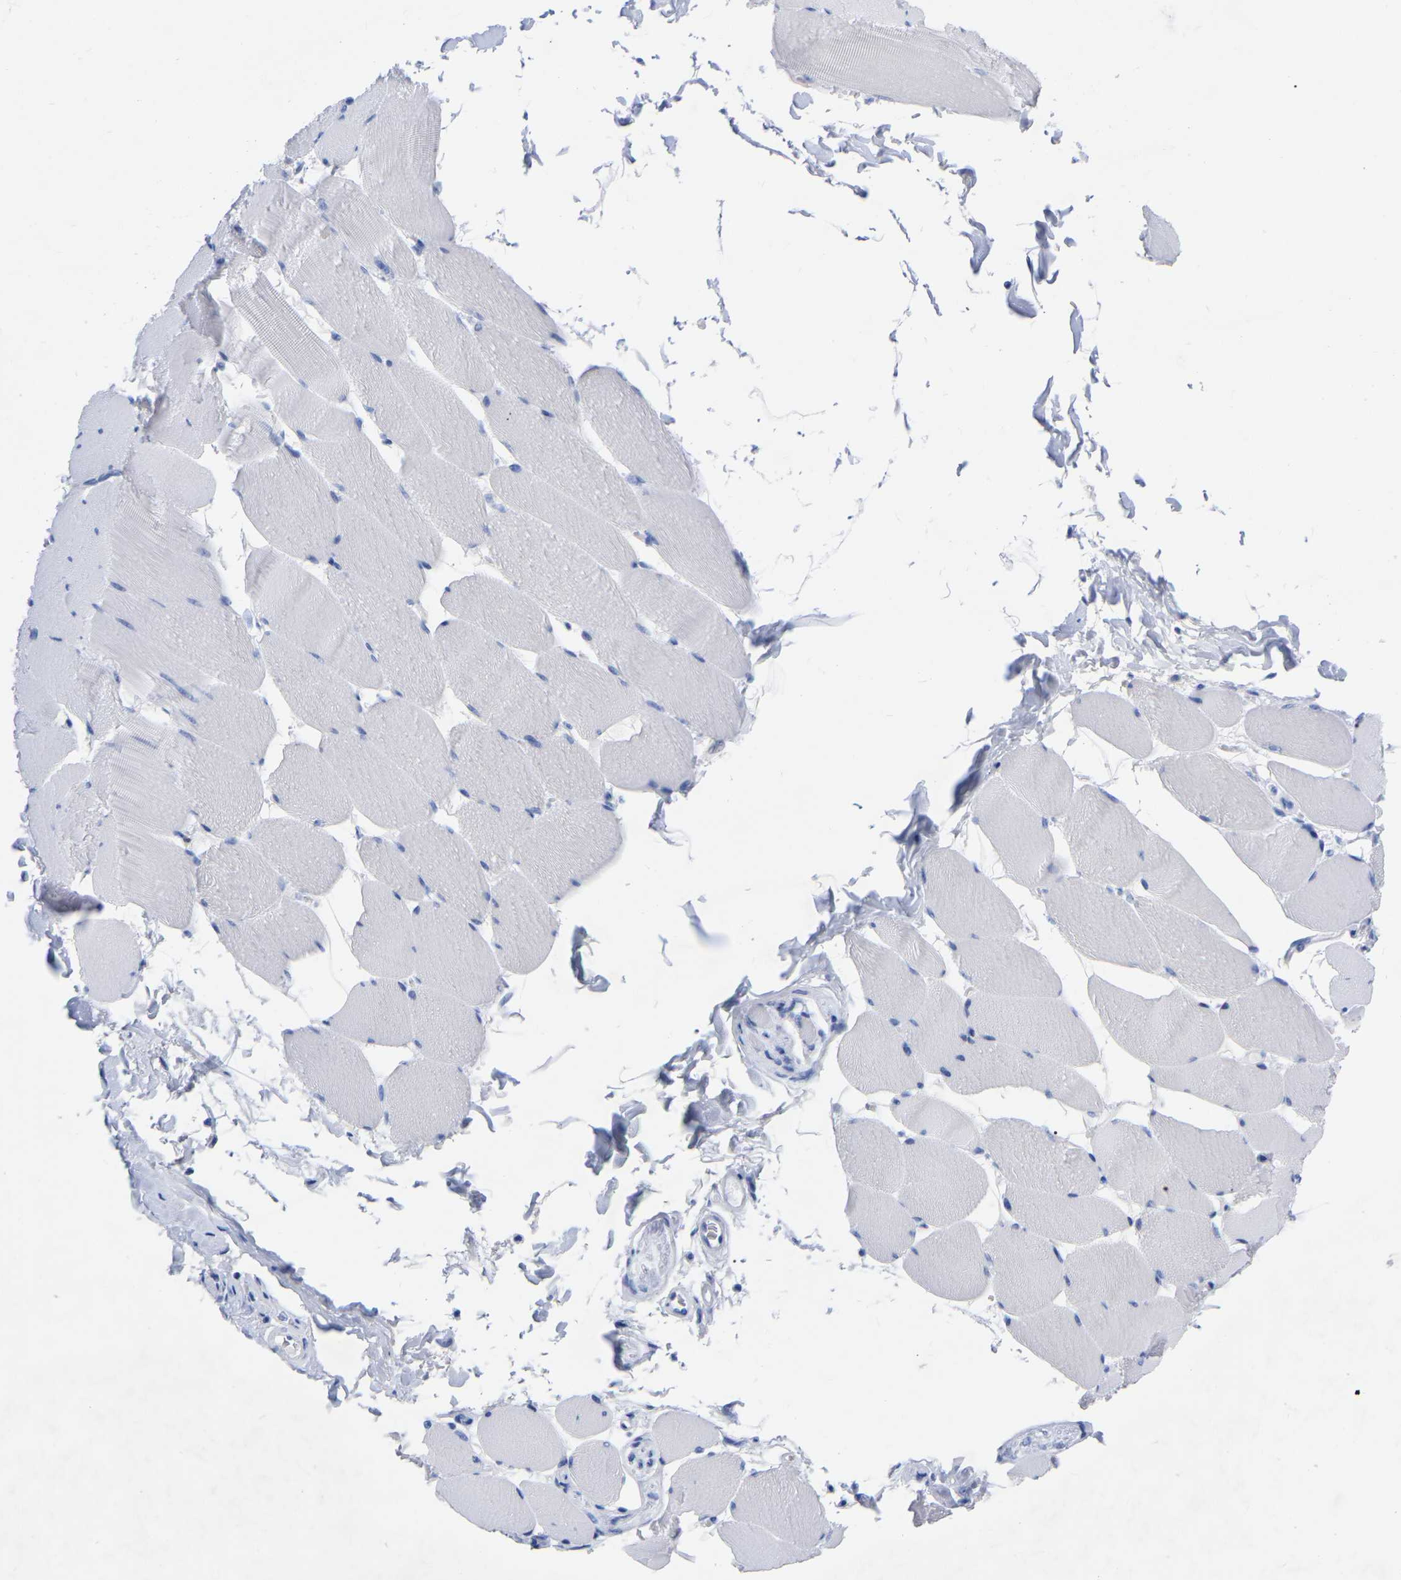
{"staining": {"intensity": "negative", "quantity": "none", "location": "none"}, "tissue": "skeletal muscle", "cell_type": "Myocytes", "image_type": "normal", "snomed": [{"axis": "morphology", "description": "Normal tissue, NOS"}, {"axis": "topography", "description": "Skeletal muscle"}], "caption": "An immunohistochemistry image of unremarkable skeletal muscle is shown. There is no staining in myocytes of skeletal muscle.", "gene": "ZNF629", "patient": {"sex": "male", "age": 62}}